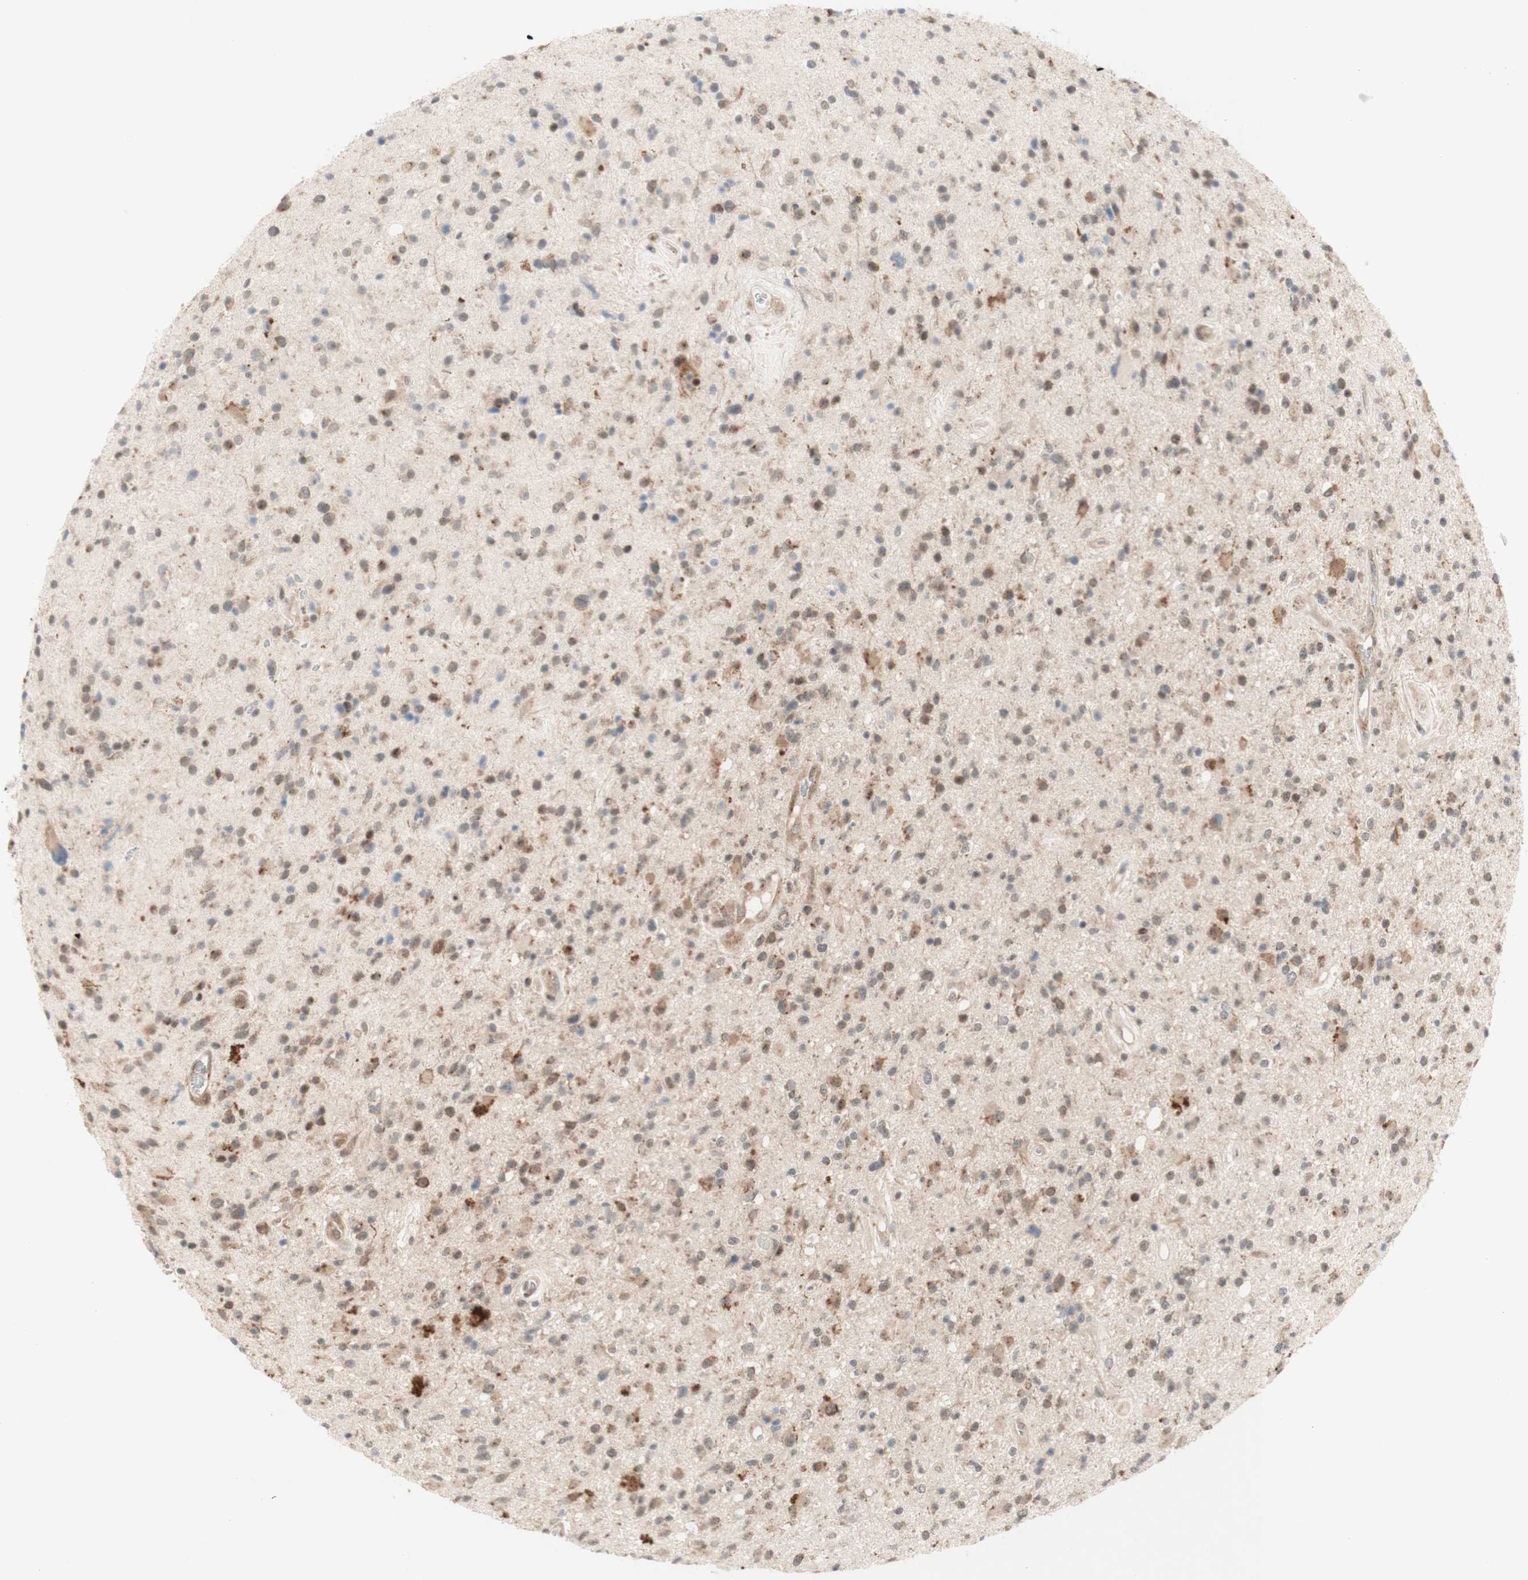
{"staining": {"intensity": "moderate", "quantity": "25%-75%", "location": "cytoplasmic/membranous"}, "tissue": "glioma", "cell_type": "Tumor cells", "image_type": "cancer", "snomed": [{"axis": "morphology", "description": "Glioma, malignant, High grade"}, {"axis": "topography", "description": "Brain"}], "caption": "Immunohistochemistry of human malignant glioma (high-grade) displays medium levels of moderate cytoplasmic/membranous staining in approximately 25%-75% of tumor cells.", "gene": "CYLD", "patient": {"sex": "male", "age": 33}}